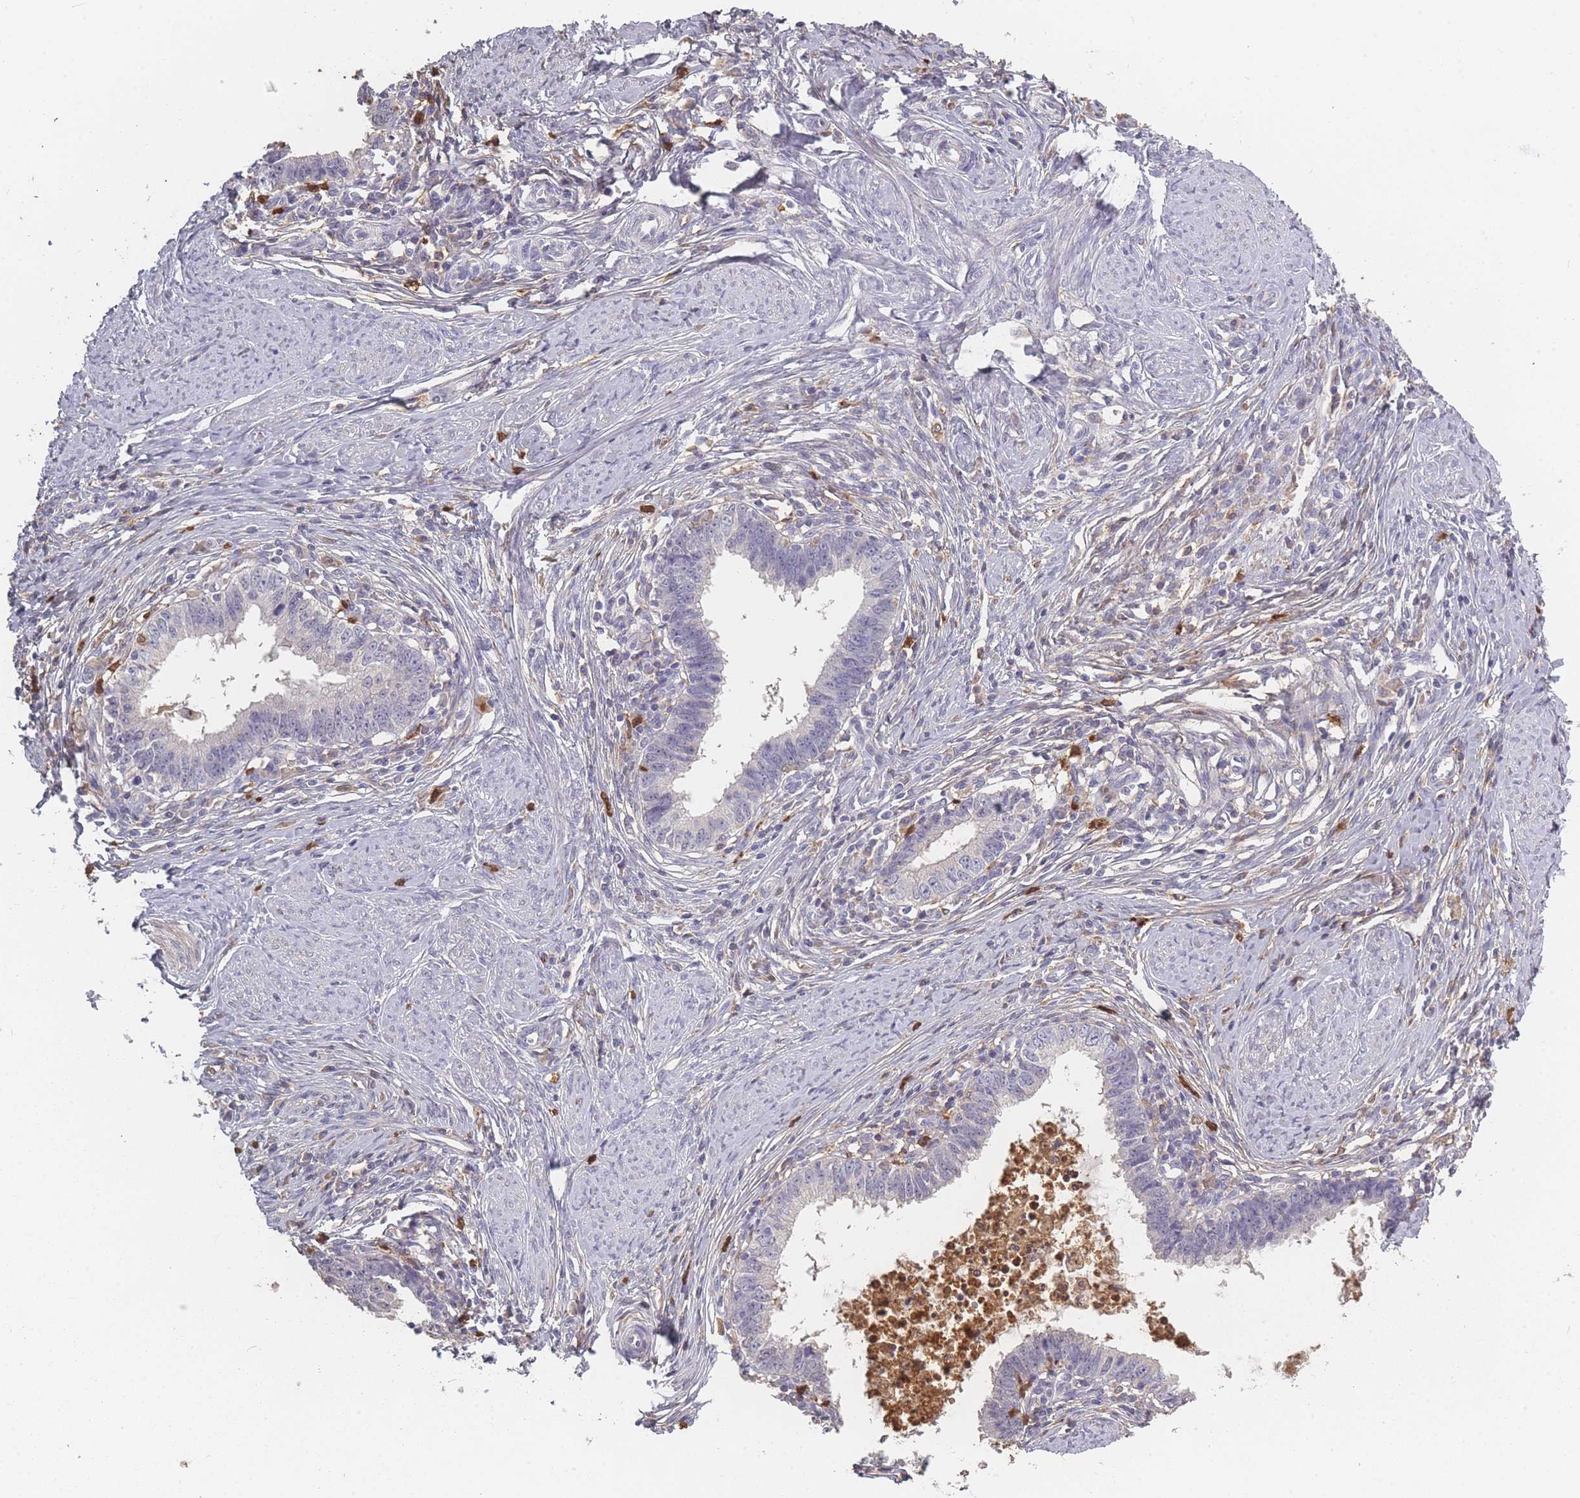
{"staining": {"intensity": "negative", "quantity": "none", "location": "none"}, "tissue": "cervical cancer", "cell_type": "Tumor cells", "image_type": "cancer", "snomed": [{"axis": "morphology", "description": "Adenocarcinoma, NOS"}, {"axis": "topography", "description": "Cervix"}], "caption": "Adenocarcinoma (cervical) was stained to show a protein in brown. There is no significant expression in tumor cells.", "gene": "BST1", "patient": {"sex": "female", "age": 36}}